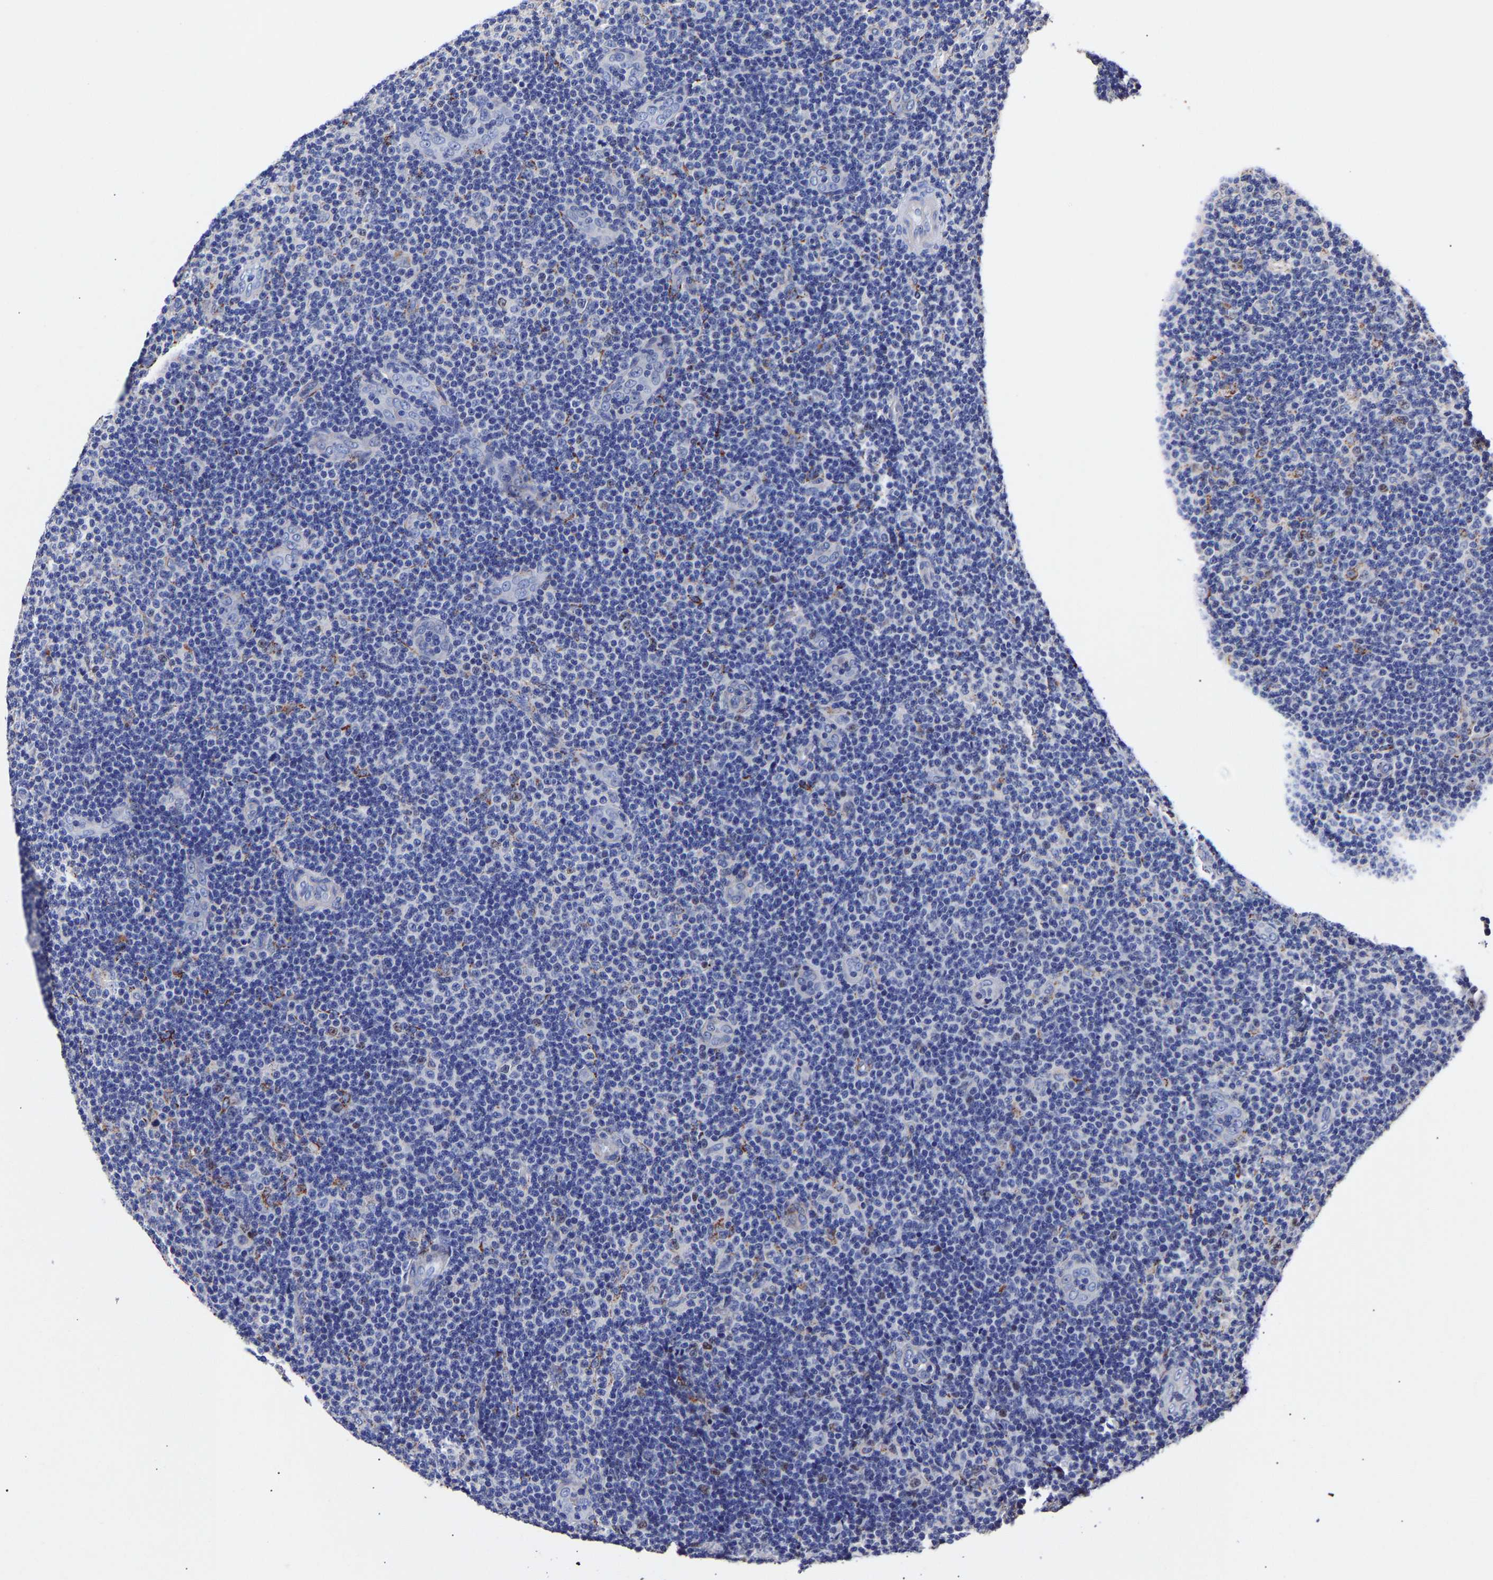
{"staining": {"intensity": "weak", "quantity": "<25%", "location": "nuclear"}, "tissue": "lymphoma", "cell_type": "Tumor cells", "image_type": "cancer", "snomed": [{"axis": "morphology", "description": "Malignant lymphoma, non-Hodgkin's type, Low grade"}, {"axis": "topography", "description": "Lymph node"}], "caption": "IHC image of human low-grade malignant lymphoma, non-Hodgkin's type stained for a protein (brown), which displays no expression in tumor cells.", "gene": "SEM1", "patient": {"sex": "male", "age": 83}}